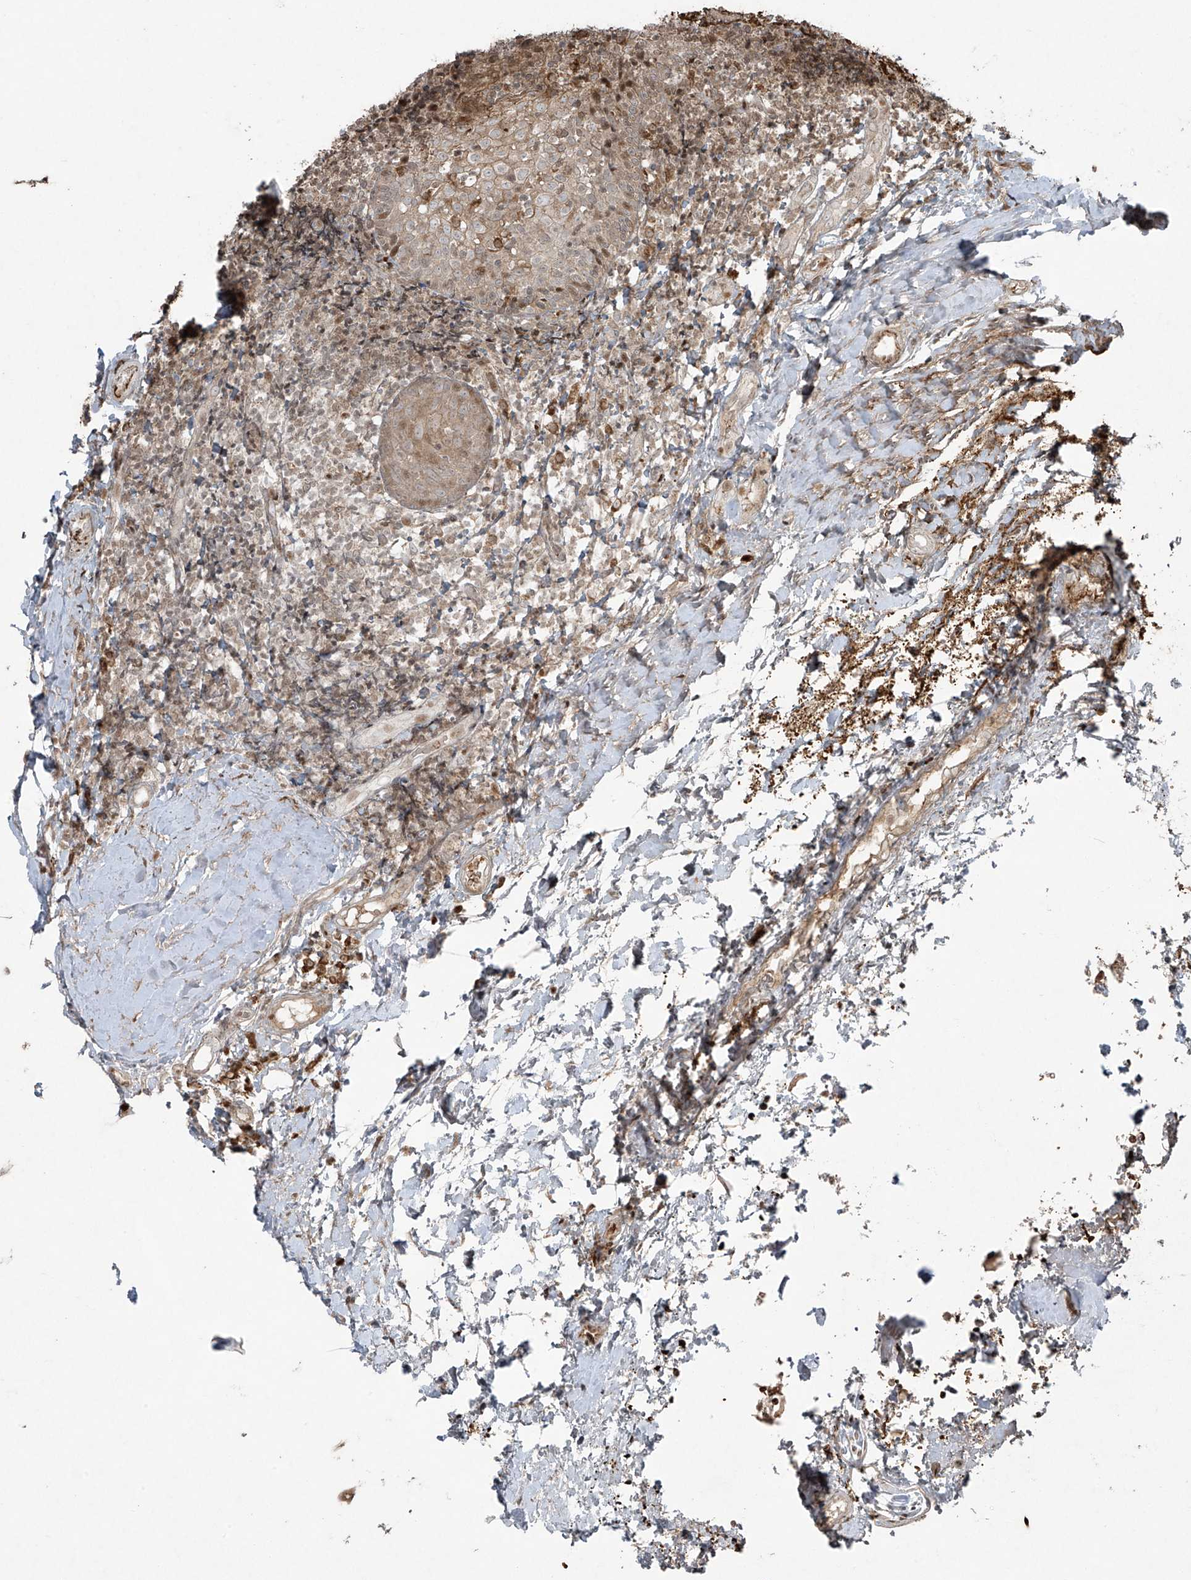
{"staining": {"intensity": "weak", "quantity": "<25%", "location": "cytoplasmic/membranous,nuclear"}, "tissue": "tonsil", "cell_type": "Germinal center cells", "image_type": "normal", "snomed": [{"axis": "morphology", "description": "Normal tissue, NOS"}, {"axis": "topography", "description": "Tonsil"}], "caption": "An immunohistochemistry (IHC) histopathology image of normal tonsil is shown. There is no staining in germinal center cells of tonsil. Brightfield microscopy of IHC stained with DAB (brown) and hematoxylin (blue), captured at high magnification.", "gene": "TTC22", "patient": {"sex": "female", "age": 19}}